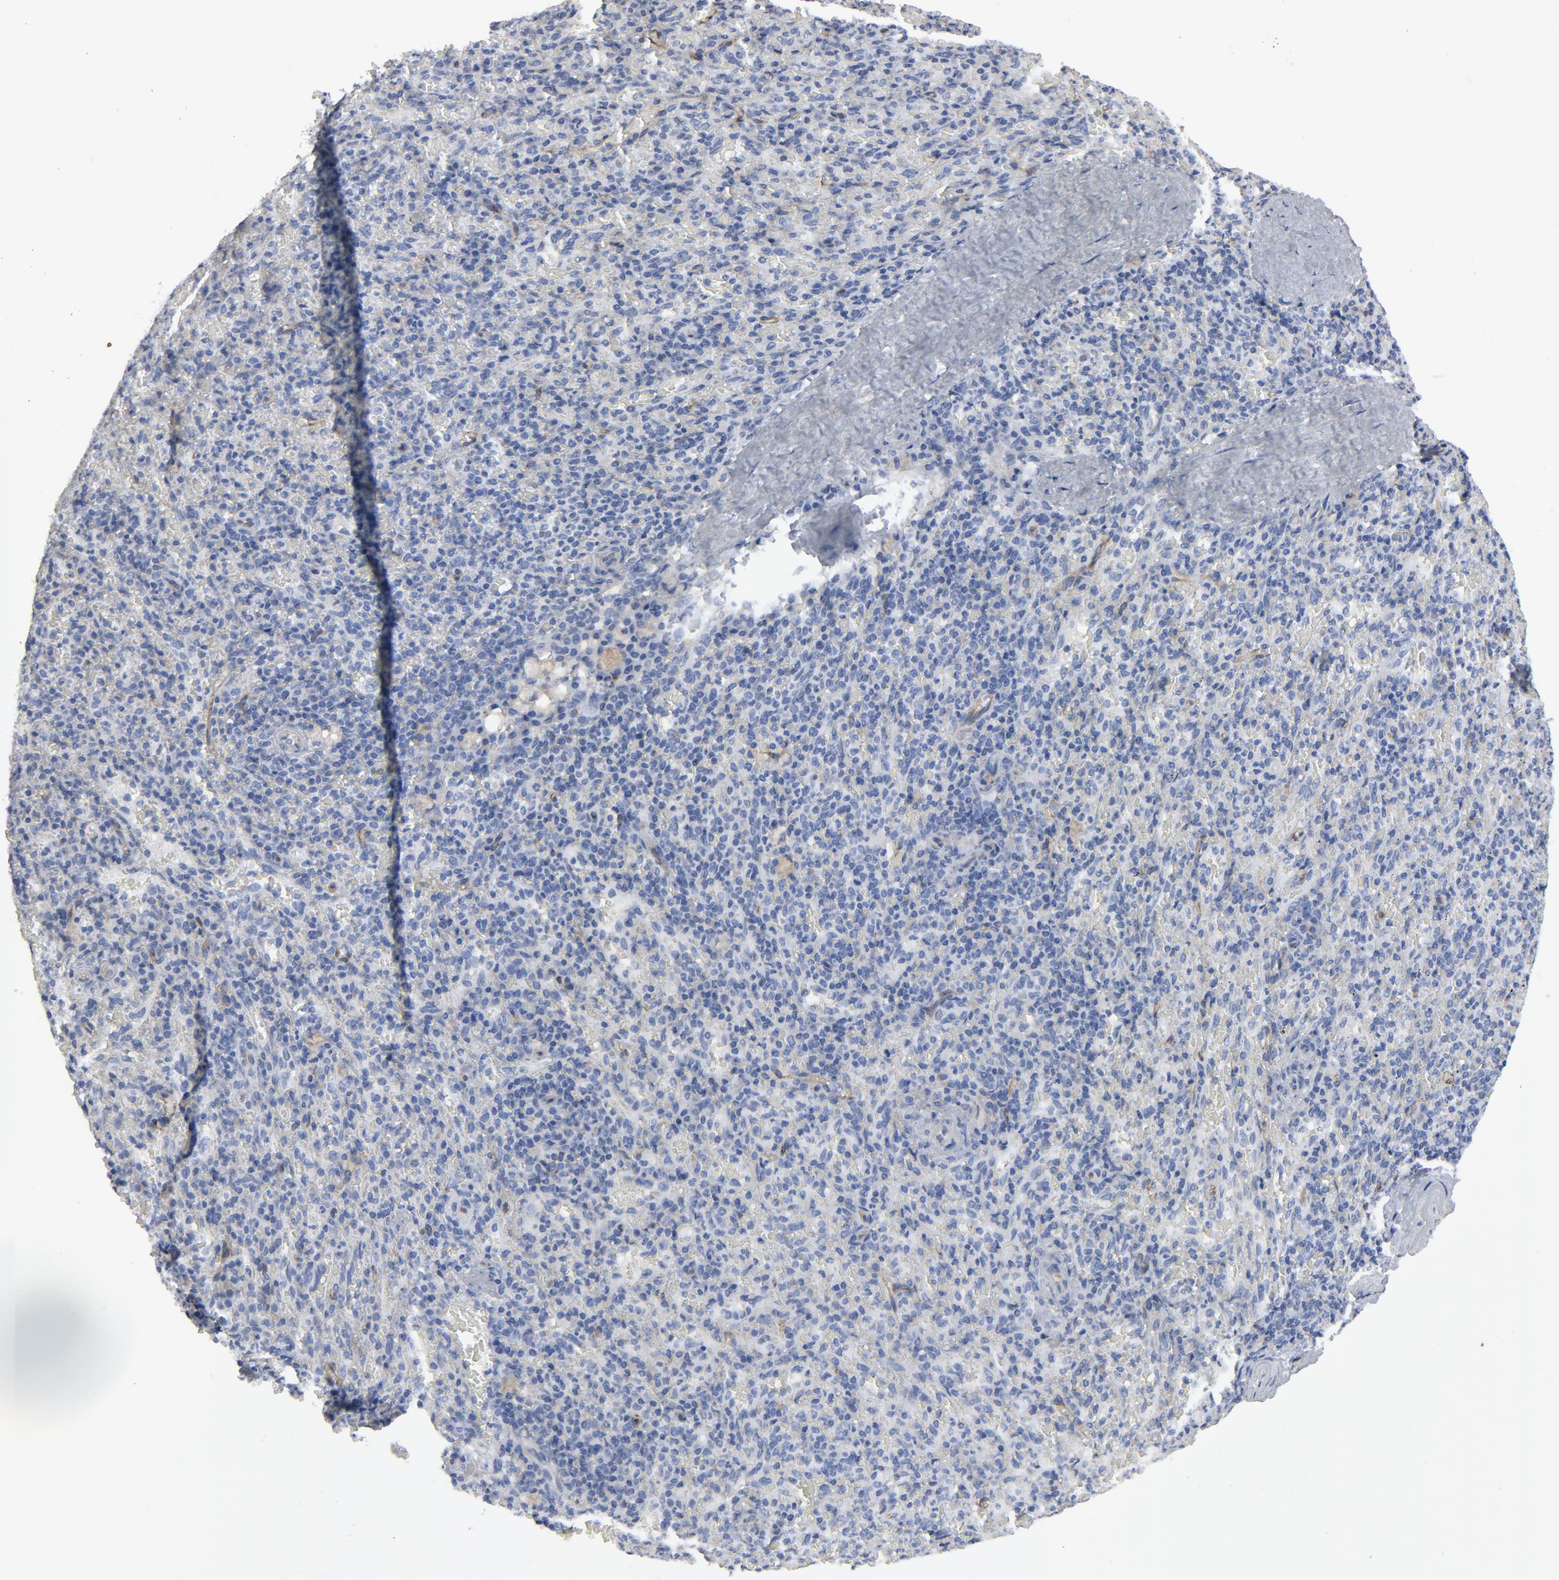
{"staining": {"intensity": "negative", "quantity": "none", "location": "none"}, "tissue": "spleen", "cell_type": "Cells in red pulp", "image_type": "normal", "snomed": [{"axis": "morphology", "description": "Normal tissue, NOS"}, {"axis": "topography", "description": "Spleen"}], "caption": "This is a micrograph of IHC staining of unremarkable spleen, which shows no staining in cells in red pulp. (DAB (3,3'-diaminobenzidine) IHC, high magnification).", "gene": "KDR", "patient": {"sex": "female", "age": 43}}